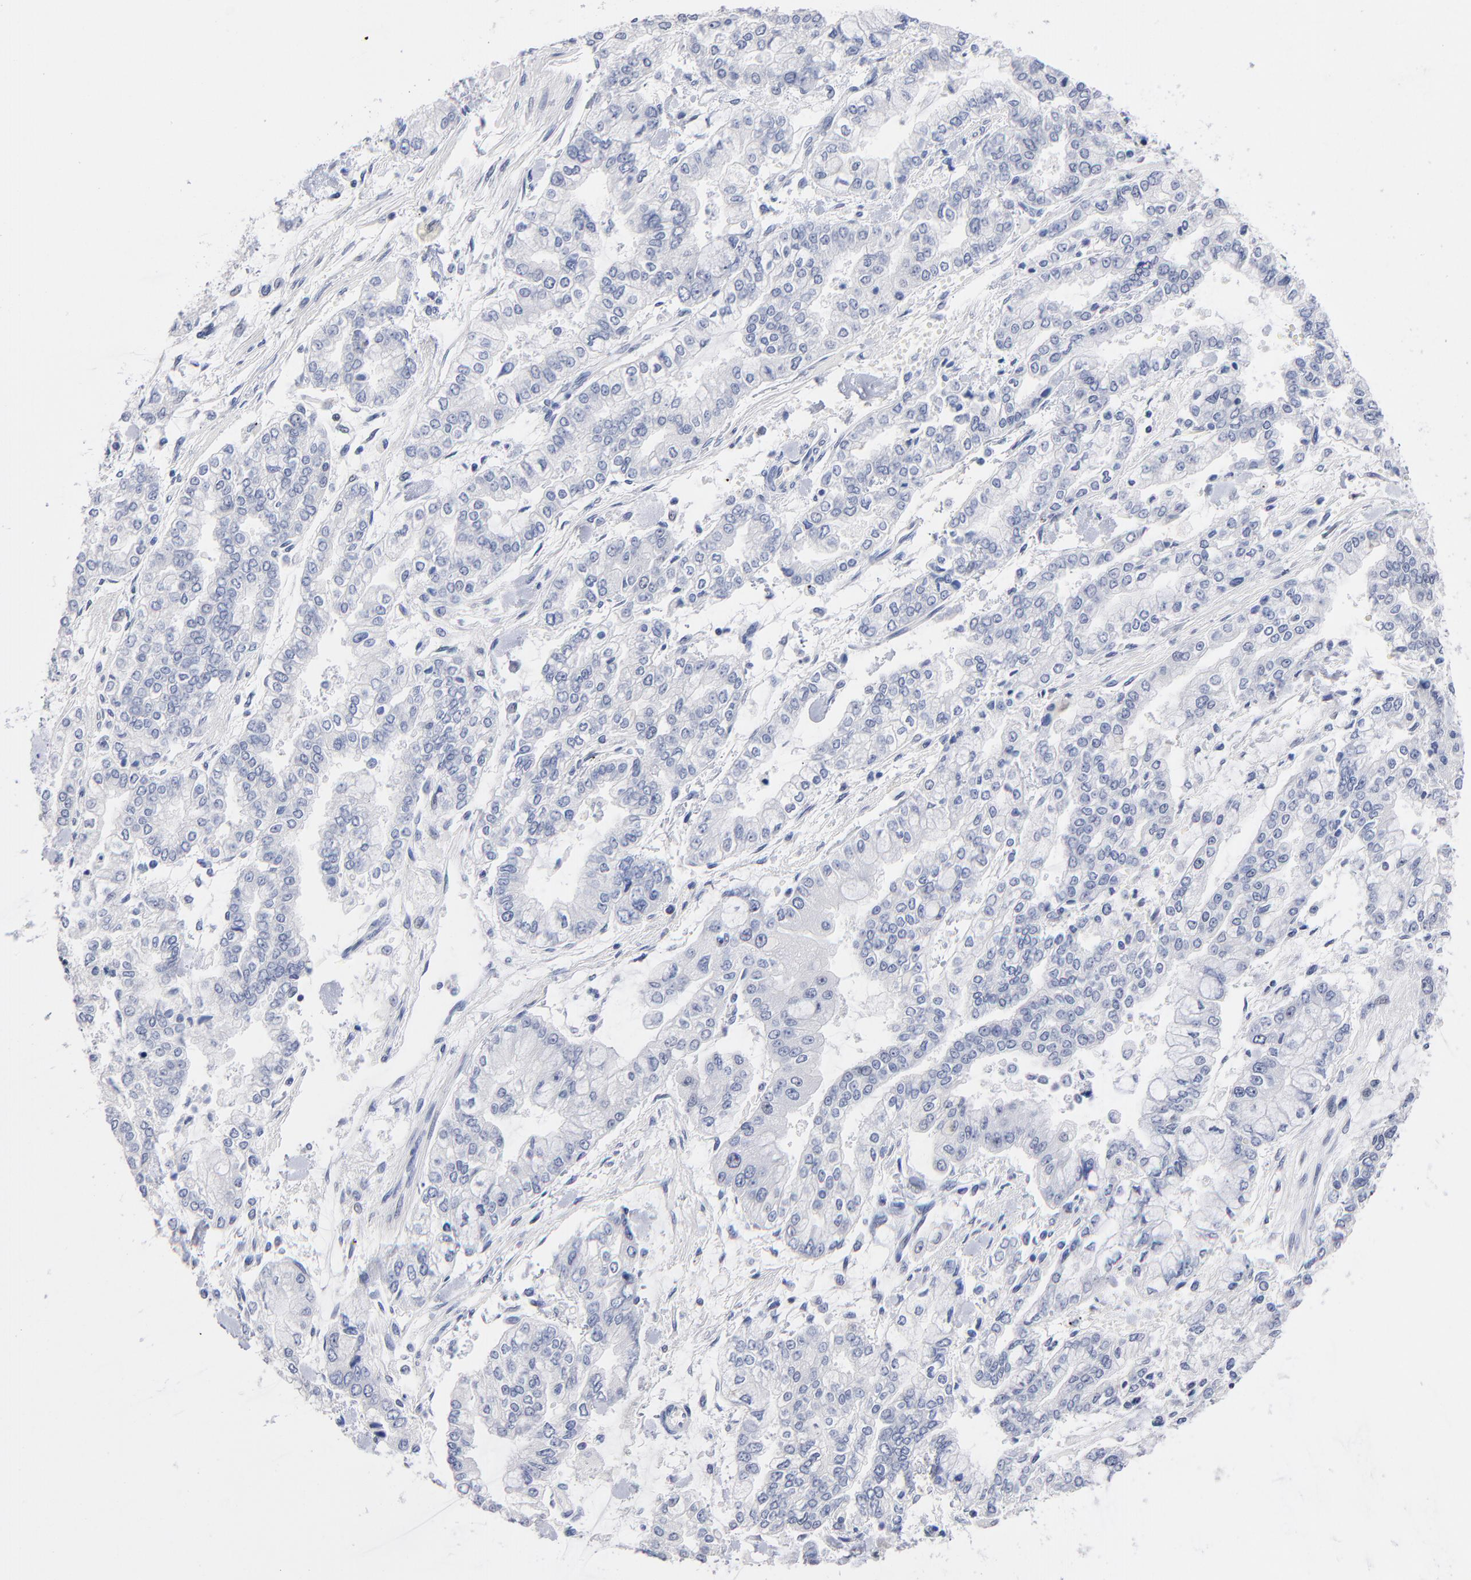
{"staining": {"intensity": "negative", "quantity": "none", "location": "none"}, "tissue": "stomach cancer", "cell_type": "Tumor cells", "image_type": "cancer", "snomed": [{"axis": "morphology", "description": "Normal tissue, NOS"}, {"axis": "morphology", "description": "Adenocarcinoma, NOS"}, {"axis": "topography", "description": "Stomach, upper"}, {"axis": "topography", "description": "Stomach"}], "caption": "This is a image of IHC staining of stomach adenocarcinoma, which shows no positivity in tumor cells.", "gene": "ORC2", "patient": {"sex": "male", "age": 76}}